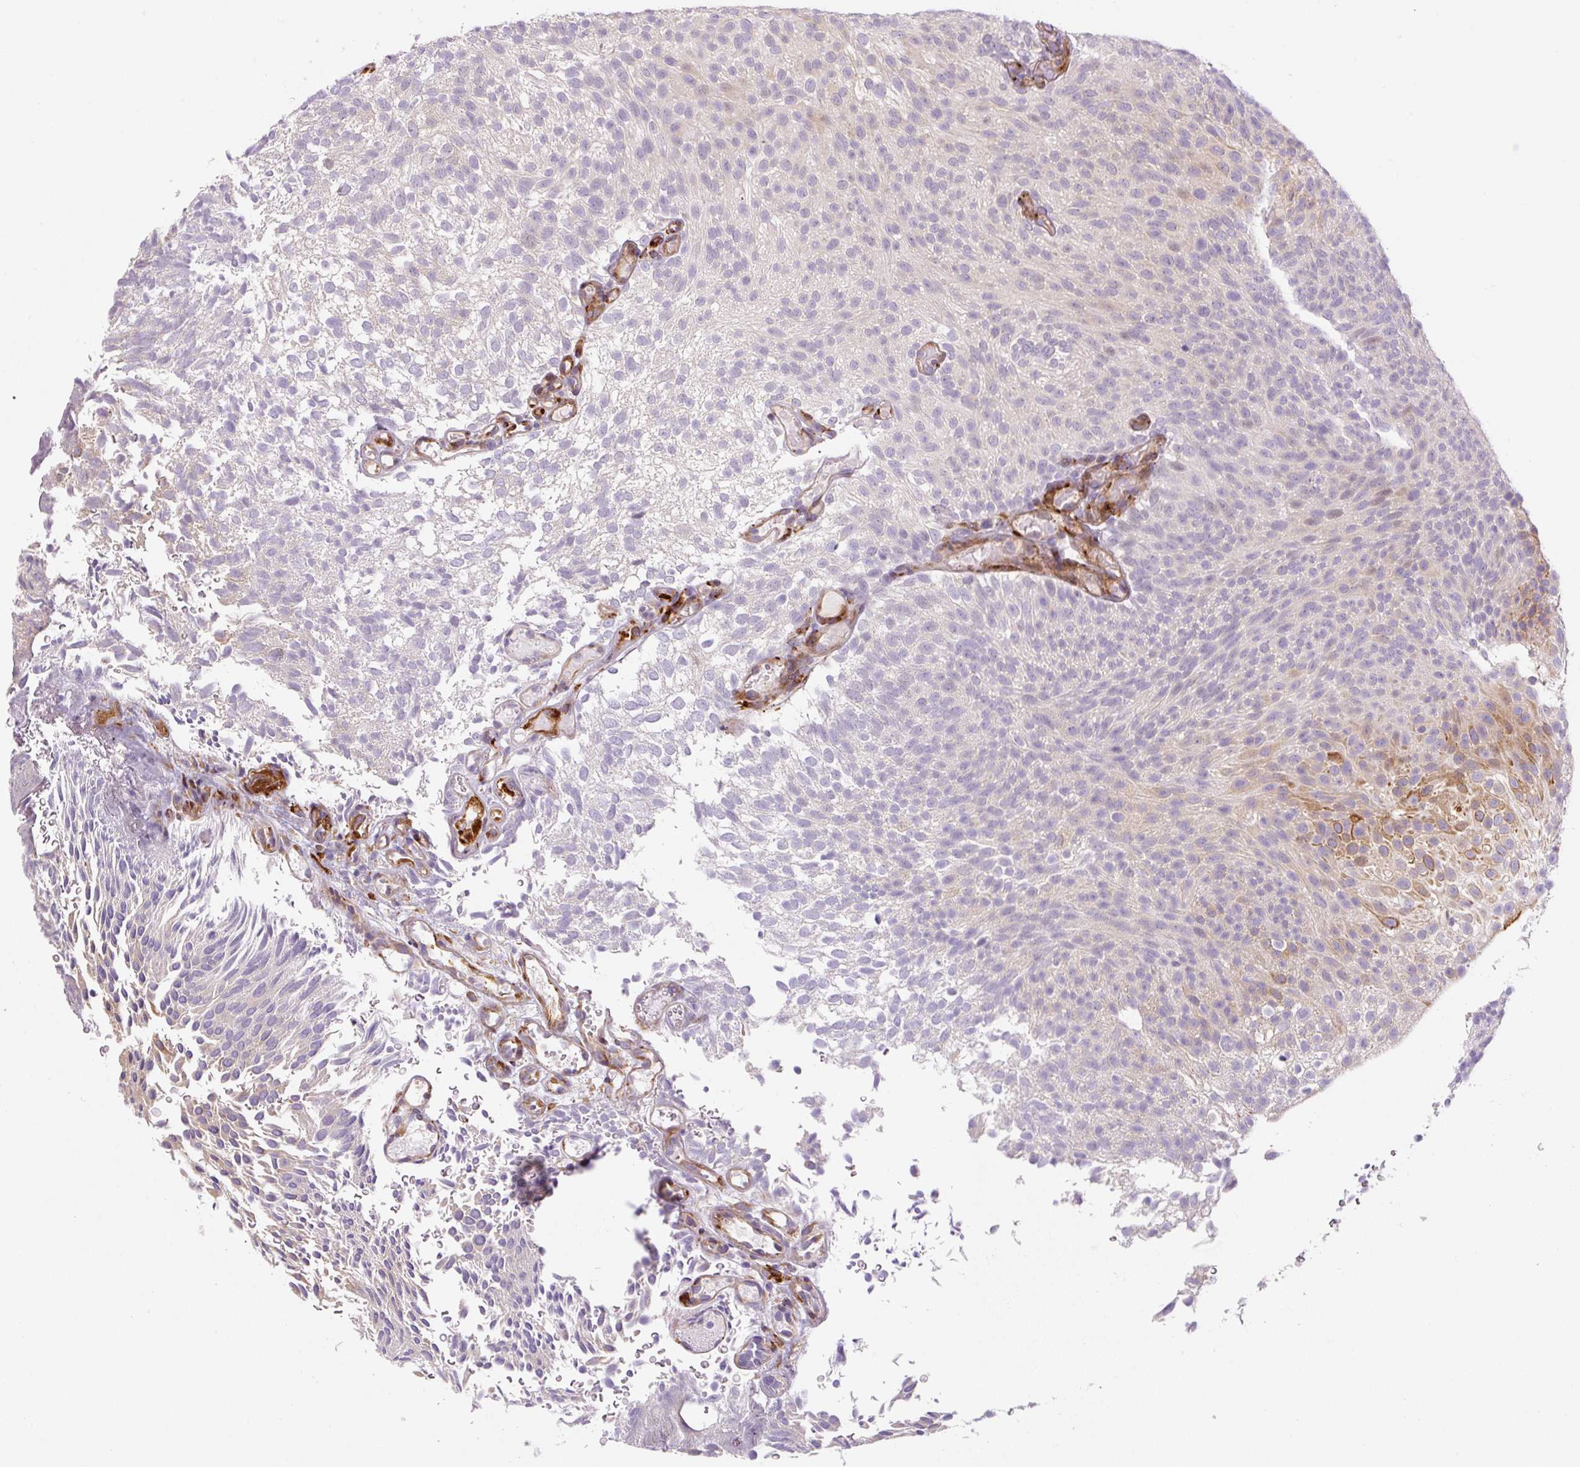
{"staining": {"intensity": "moderate", "quantity": "<25%", "location": "cytoplasmic/membranous"}, "tissue": "urothelial cancer", "cell_type": "Tumor cells", "image_type": "cancer", "snomed": [{"axis": "morphology", "description": "Urothelial carcinoma, Low grade"}, {"axis": "topography", "description": "Urinary bladder"}], "caption": "Tumor cells display moderate cytoplasmic/membranous expression in approximately <25% of cells in low-grade urothelial carcinoma. The staining was performed using DAB (3,3'-diaminobenzidine), with brown indicating positive protein expression. Nuclei are stained blue with hematoxylin.", "gene": "DISP3", "patient": {"sex": "male", "age": 78}}